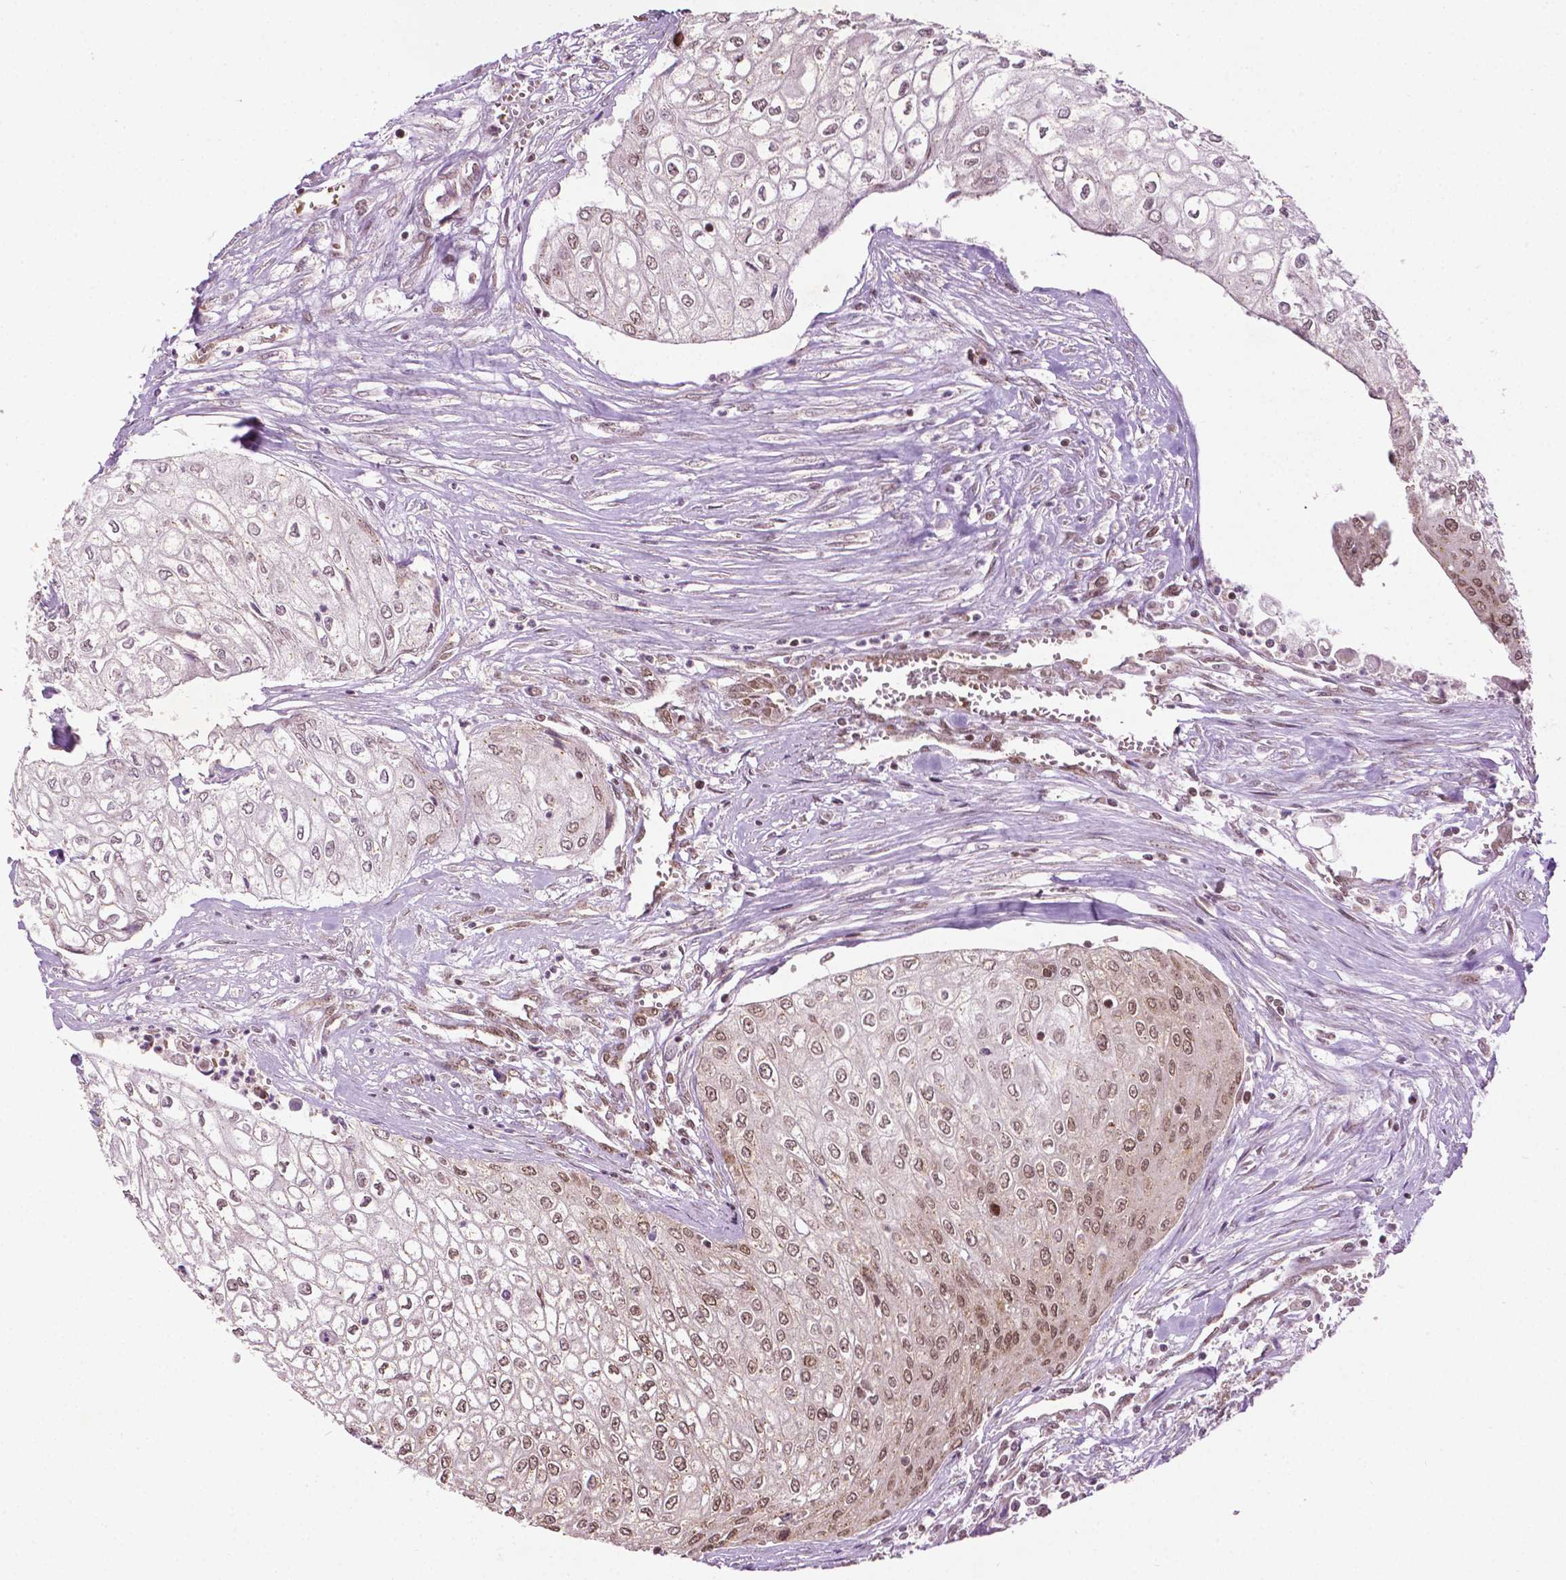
{"staining": {"intensity": "weak", "quantity": ">75%", "location": "nuclear"}, "tissue": "urothelial cancer", "cell_type": "Tumor cells", "image_type": "cancer", "snomed": [{"axis": "morphology", "description": "Urothelial carcinoma, High grade"}, {"axis": "topography", "description": "Urinary bladder"}], "caption": "The image displays immunohistochemical staining of urothelial cancer. There is weak nuclear staining is seen in about >75% of tumor cells. (DAB (3,3'-diaminobenzidine) = brown stain, brightfield microscopy at high magnification).", "gene": "ZNF41", "patient": {"sex": "male", "age": 62}}